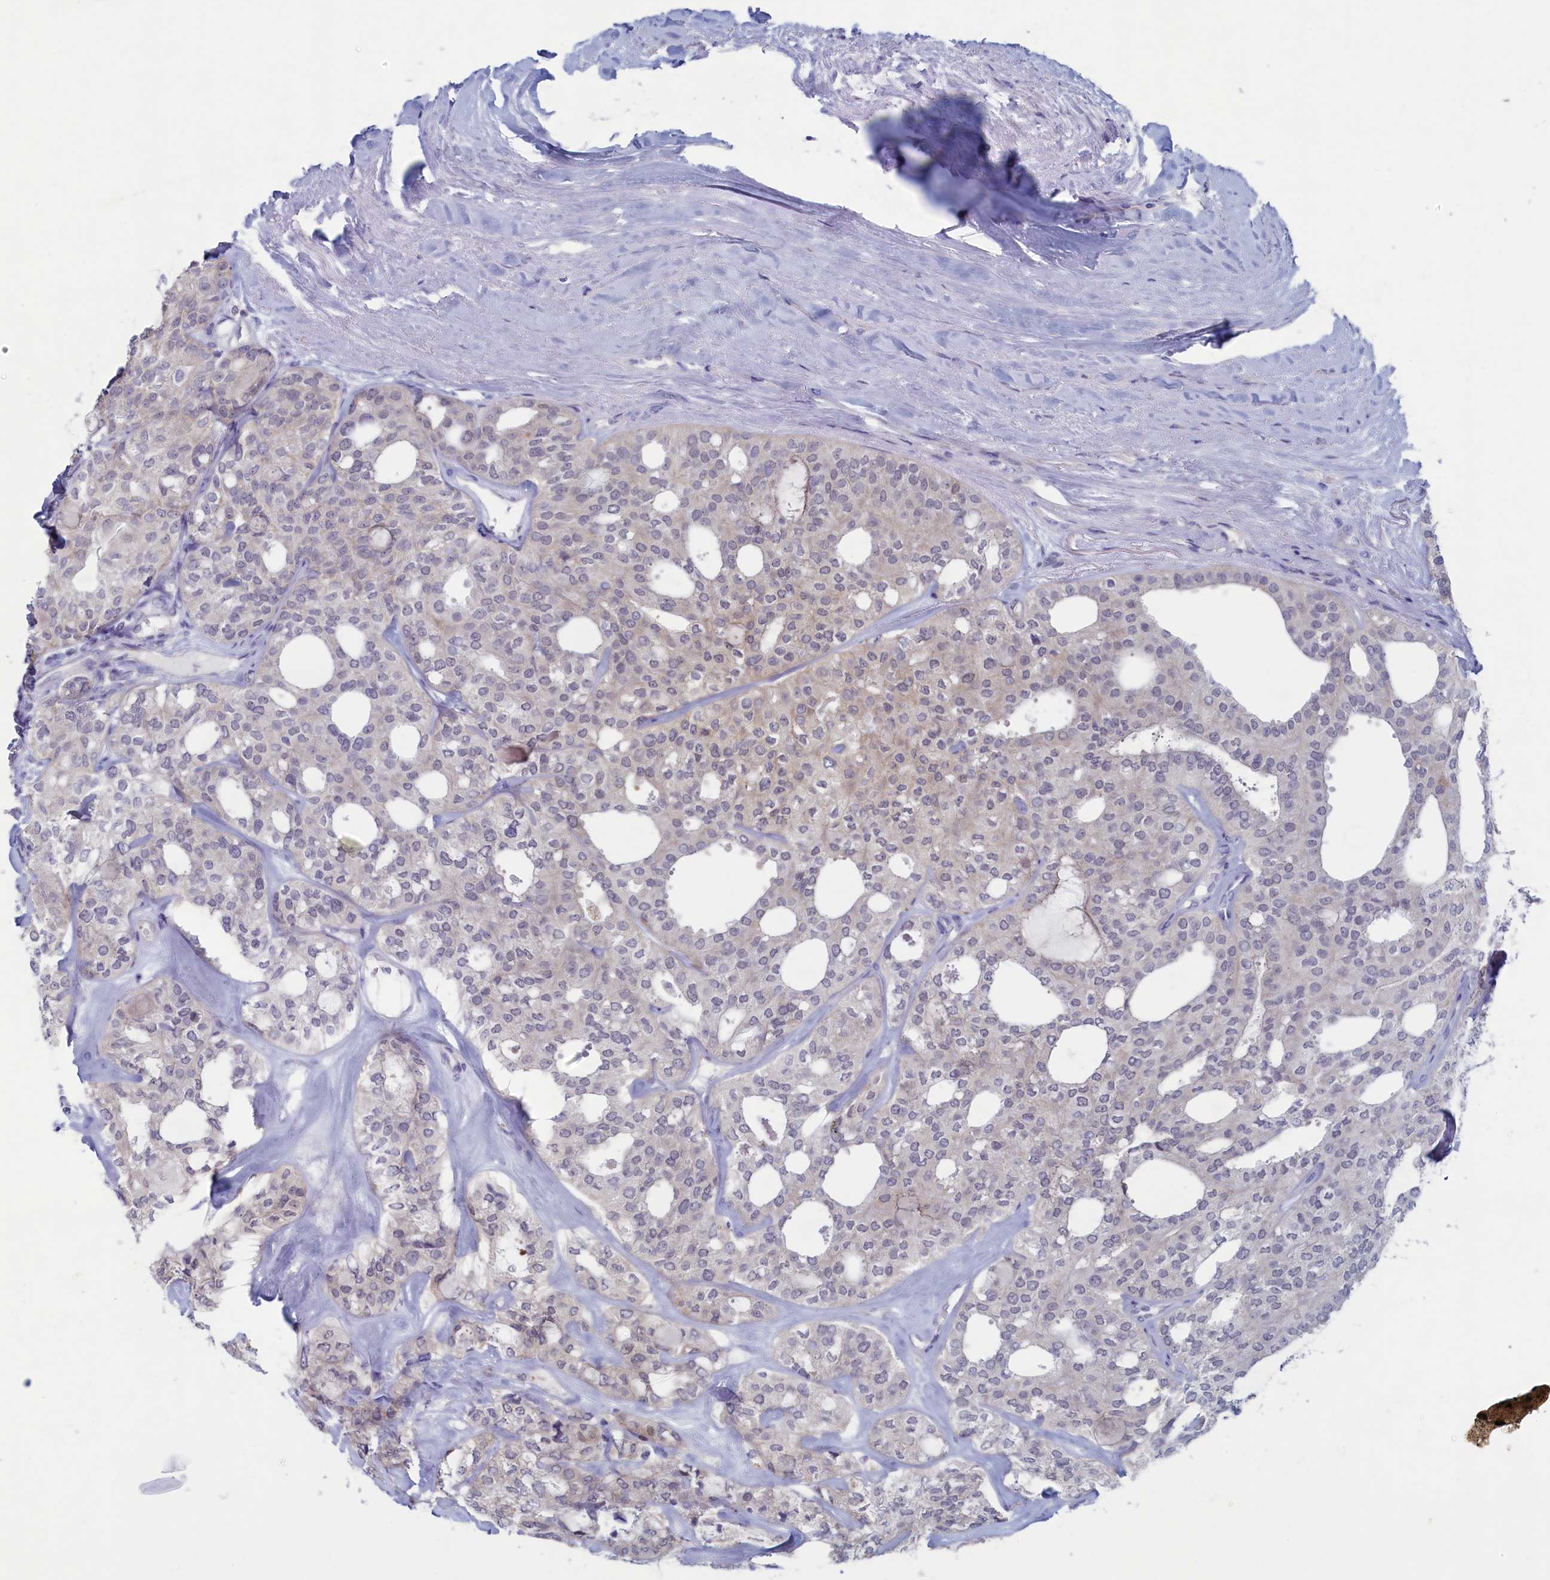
{"staining": {"intensity": "negative", "quantity": "none", "location": "none"}, "tissue": "thyroid cancer", "cell_type": "Tumor cells", "image_type": "cancer", "snomed": [{"axis": "morphology", "description": "Follicular adenoma carcinoma, NOS"}, {"axis": "topography", "description": "Thyroid gland"}], "caption": "The image shows no significant positivity in tumor cells of thyroid cancer.", "gene": "WDR76", "patient": {"sex": "male", "age": 75}}